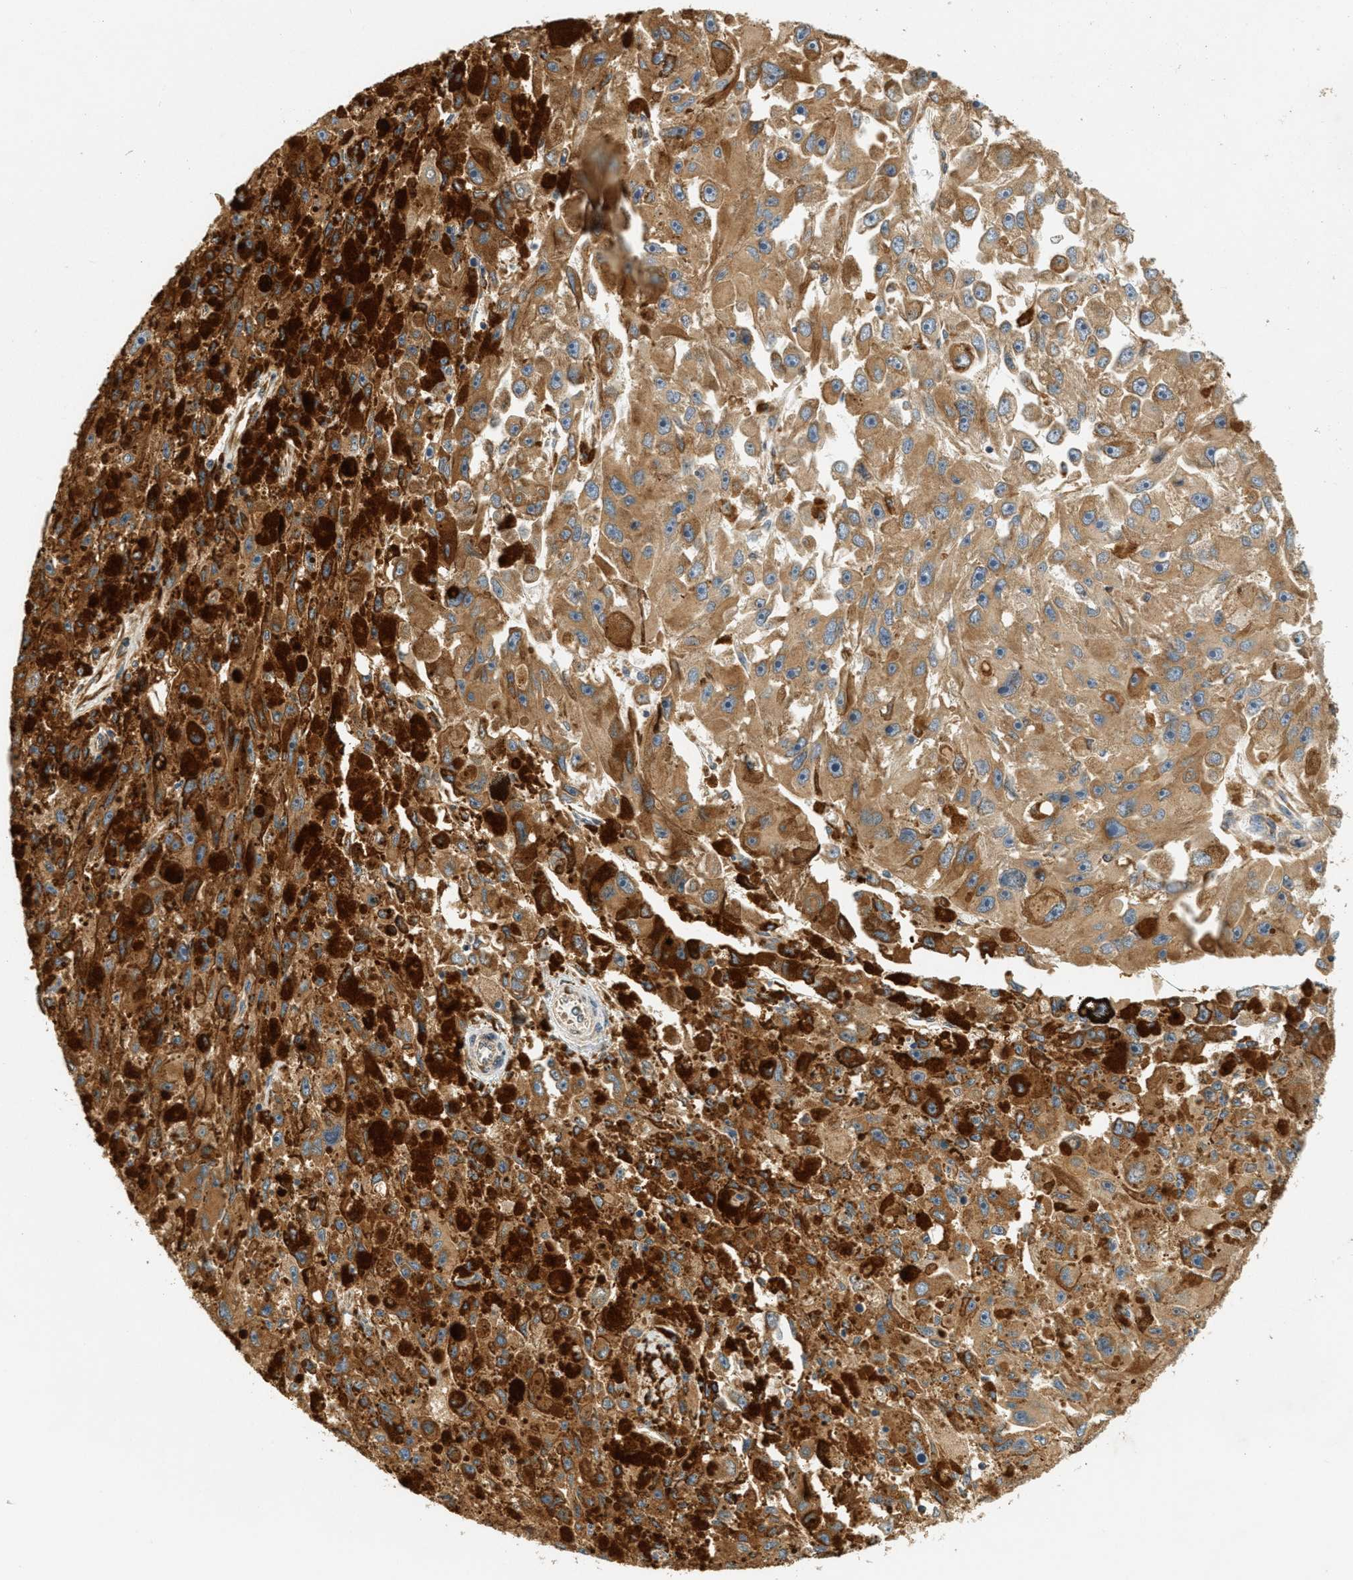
{"staining": {"intensity": "moderate", "quantity": ">75%", "location": "cytoplasmic/membranous"}, "tissue": "melanoma", "cell_type": "Tumor cells", "image_type": "cancer", "snomed": [{"axis": "morphology", "description": "Malignant melanoma, NOS"}, {"axis": "topography", "description": "Skin"}], "caption": "This image exhibits immunohistochemistry staining of malignant melanoma, with medium moderate cytoplasmic/membranous positivity in approximately >75% of tumor cells.", "gene": "PDK1", "patient": {"sex": "female", "age": 104}}